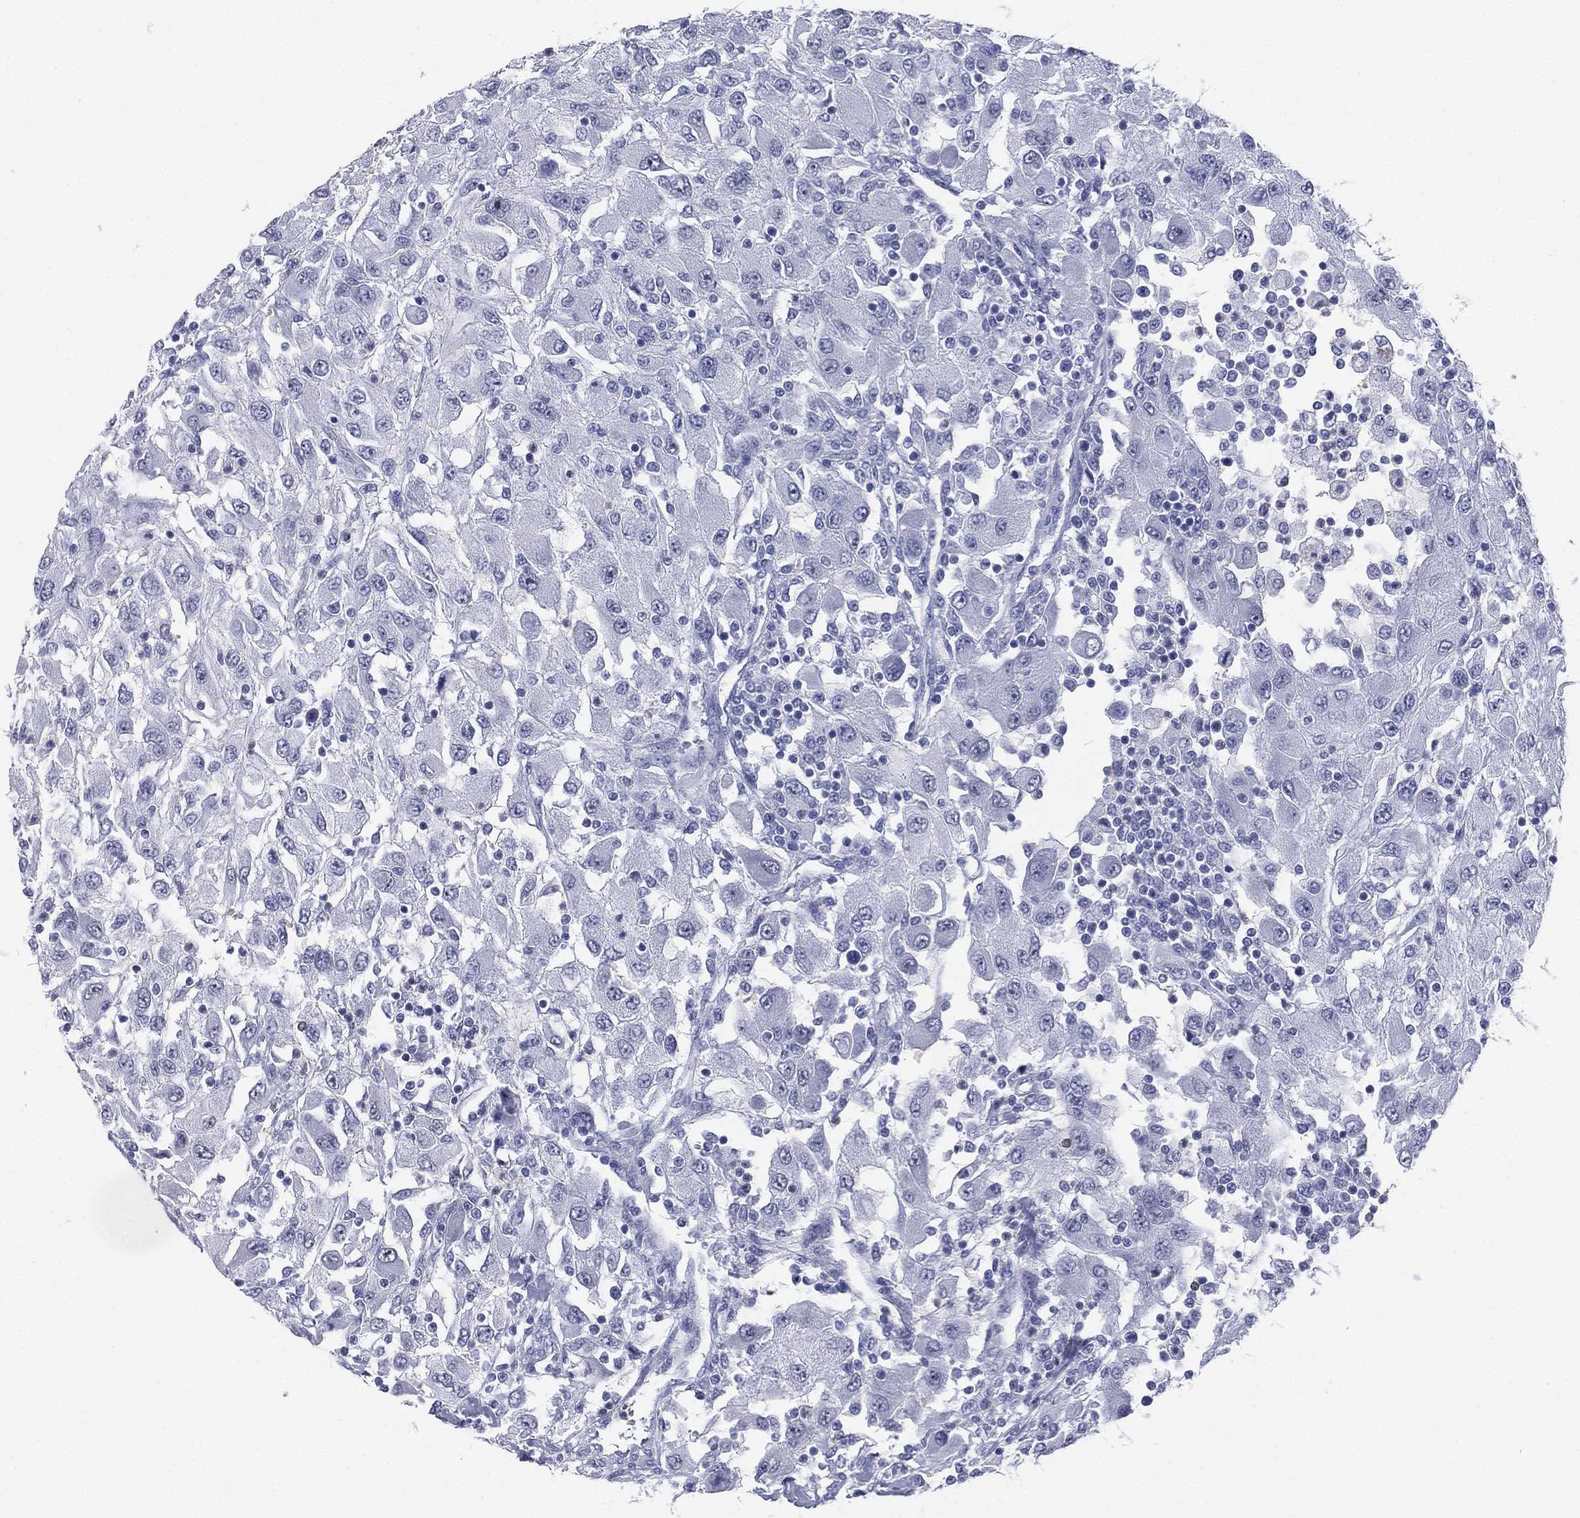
{"staining": {"intensity": "negative", "quantity": "none", "location": "none"}, "tissue": "renal cancer", "cell_type": "Tumor cells", "image_type": "cancer", "snomed": [{"axis": "morphology", "description": "Adenocarcinoma, NOS"}, {"axis": "topography", "description": "Kidney"}], "caption": "This is an immunohistochemistry (IHC) image of human renal adenocarcinoma. There is no staining in tumor cells.", "gene": "CD22", "patient": {"sex": "female", "age": 67}}